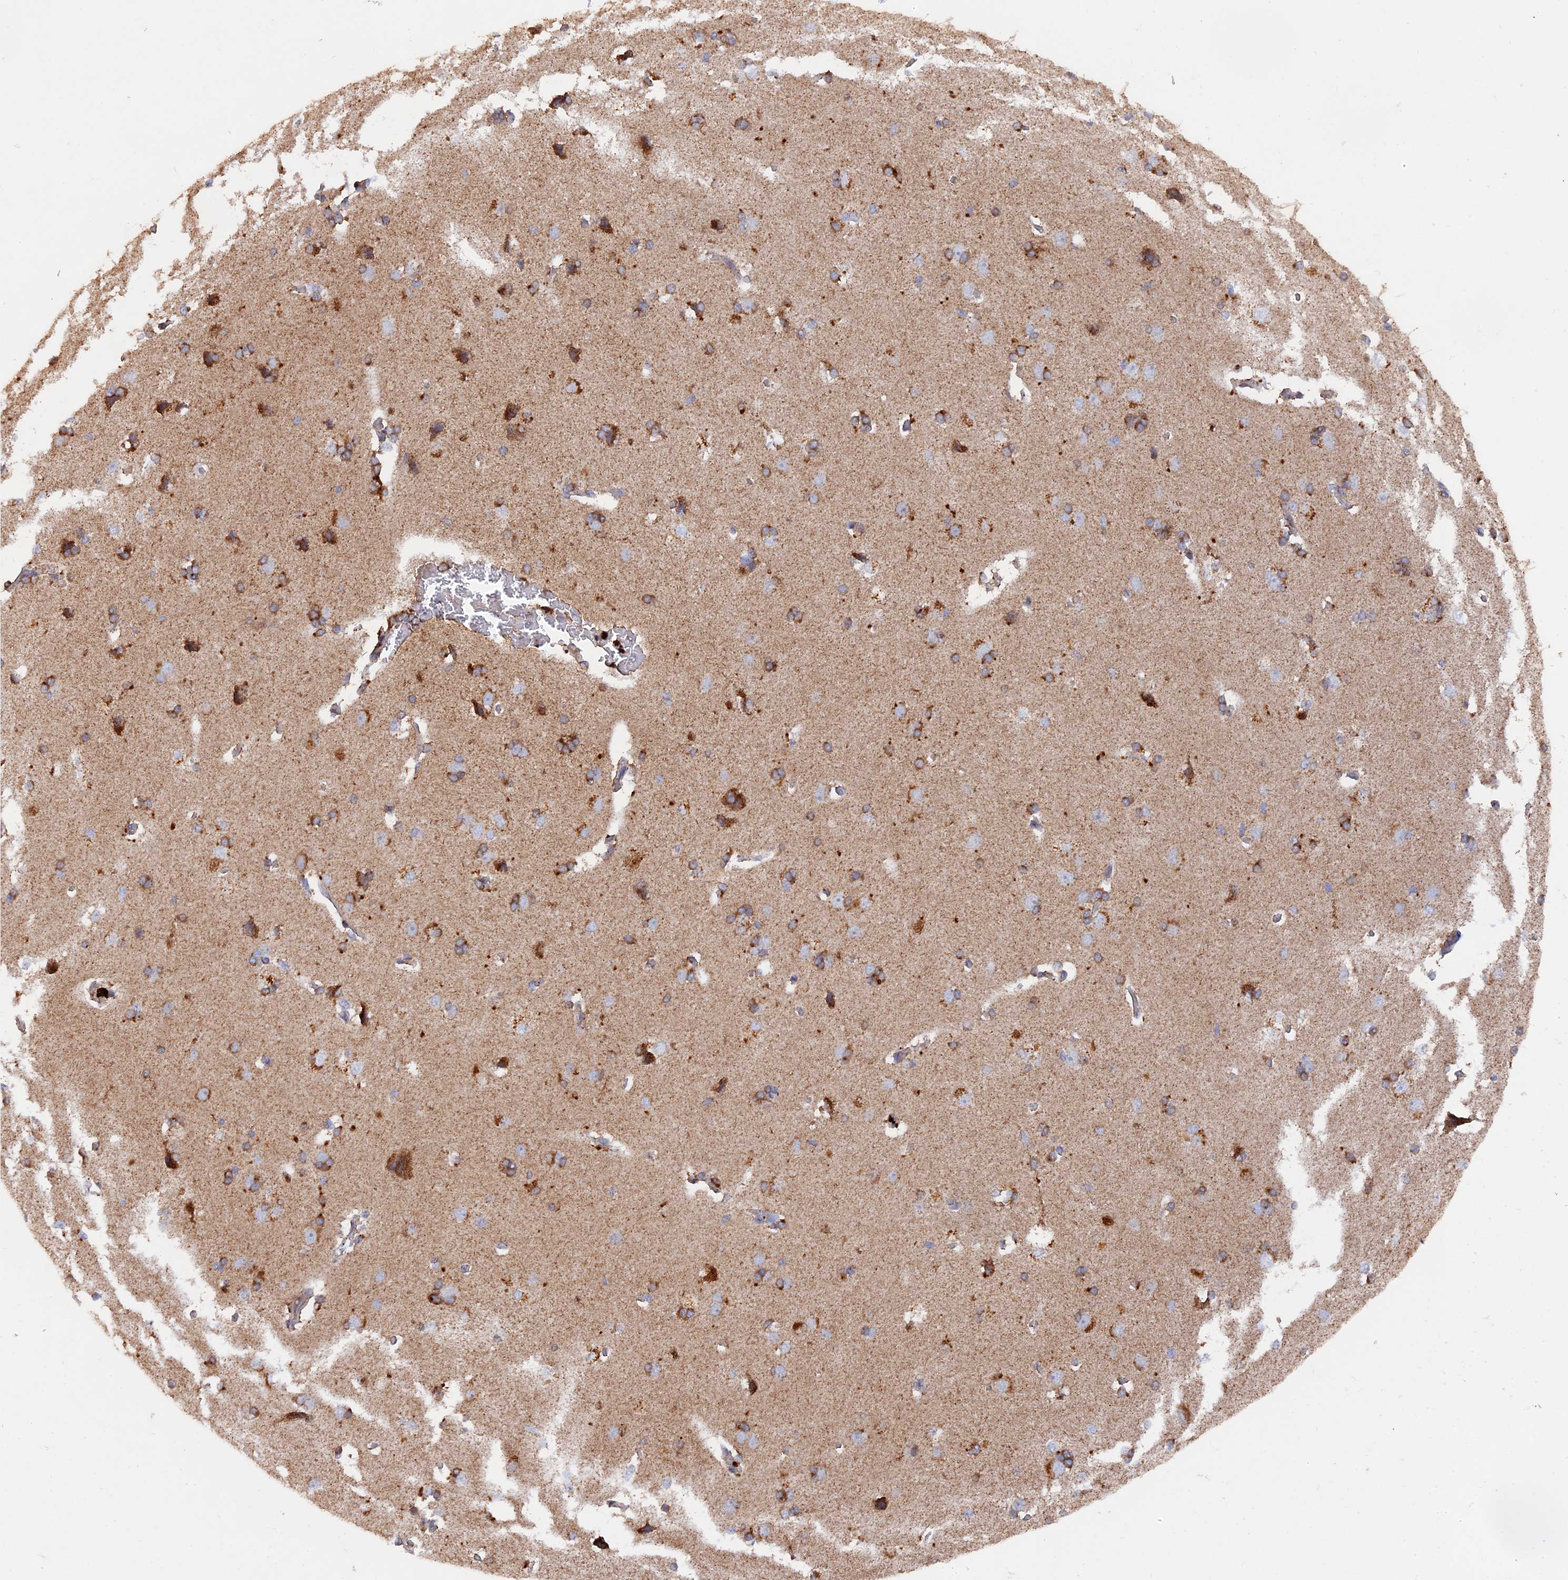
{"staining": {"intensity": "weak", "quantity": ">75%", "location": "cytoplasmic/membranous"}, "tissue": "cerebral cortex", "cell_type": "Endothelial cells", "image_type": "normal", "snomed": [{"axis": "morphology", "description": "Normal tissue, NOS"}, {"axis": "topography", "description": "Cerebral cortex"}], "caption": "A micrograph showing weak cytoplasmic/membranous positivity in about >75% of endothelial cells in benign cerebral cortex, as visualized by brown immunohistochemical staining.", "gene": "MPV17L", "patient": {"sex": "male", "age": 62}}